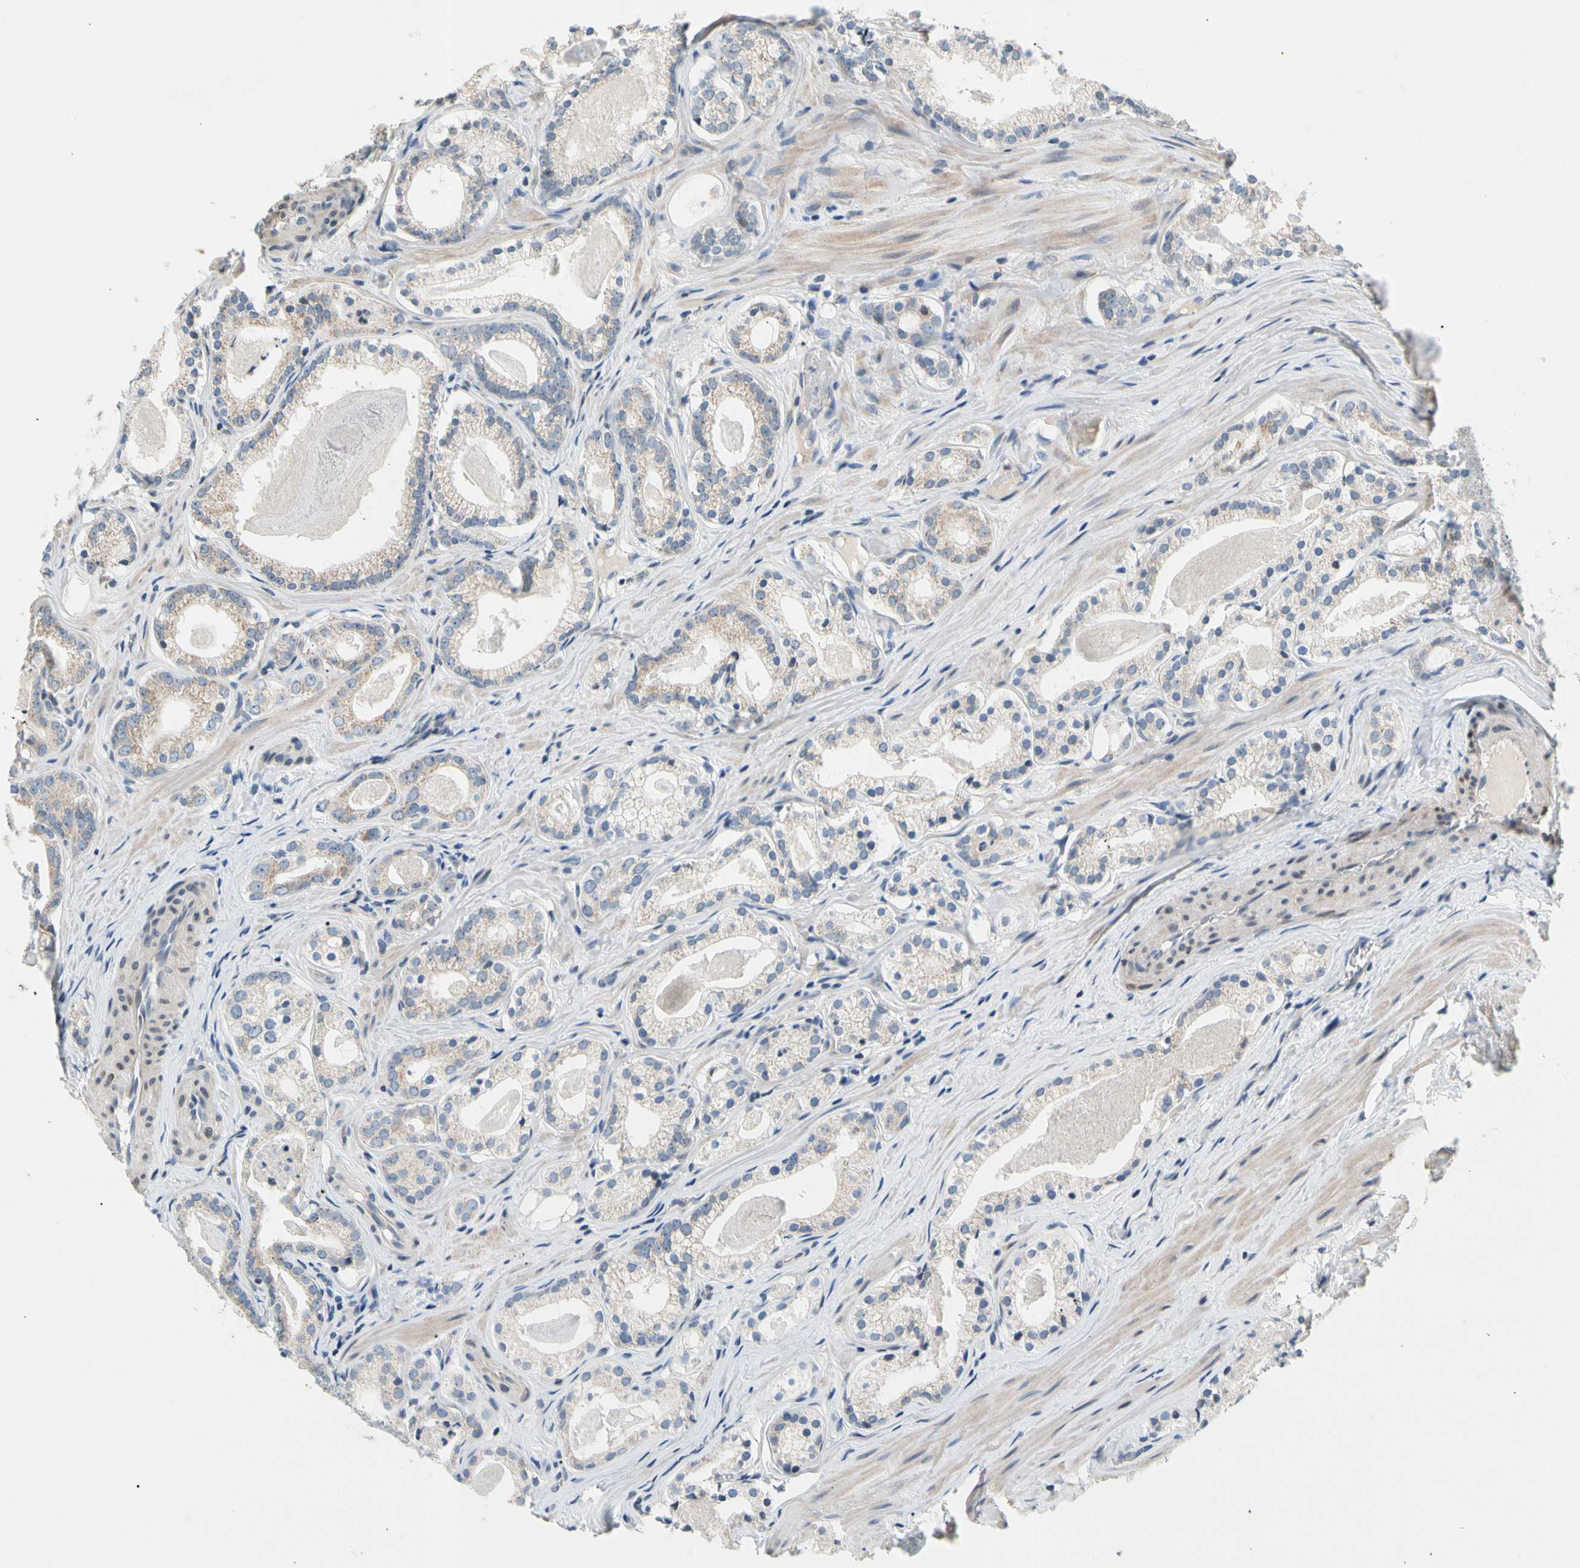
{"staining": {"intensity": "negative", "quantity": "none", "location": "none"}, "tissue": "prostate cancer", "cell_type": "Tumor cells", "image_type": "cancer", "snomed": [{"axis": "morphology", "description": "Adenocarcinoma, Low grade"}, {"axis": "topography", "description": "Prostate"}], "caption": "Prostate adenocarcinoma (low-grade) stained for a protein using immunohistochemistry (IHC) exhibits no positivity tumor cells.", "gene": "SOX30", "patient": {"sex": "male", "age": 59}}